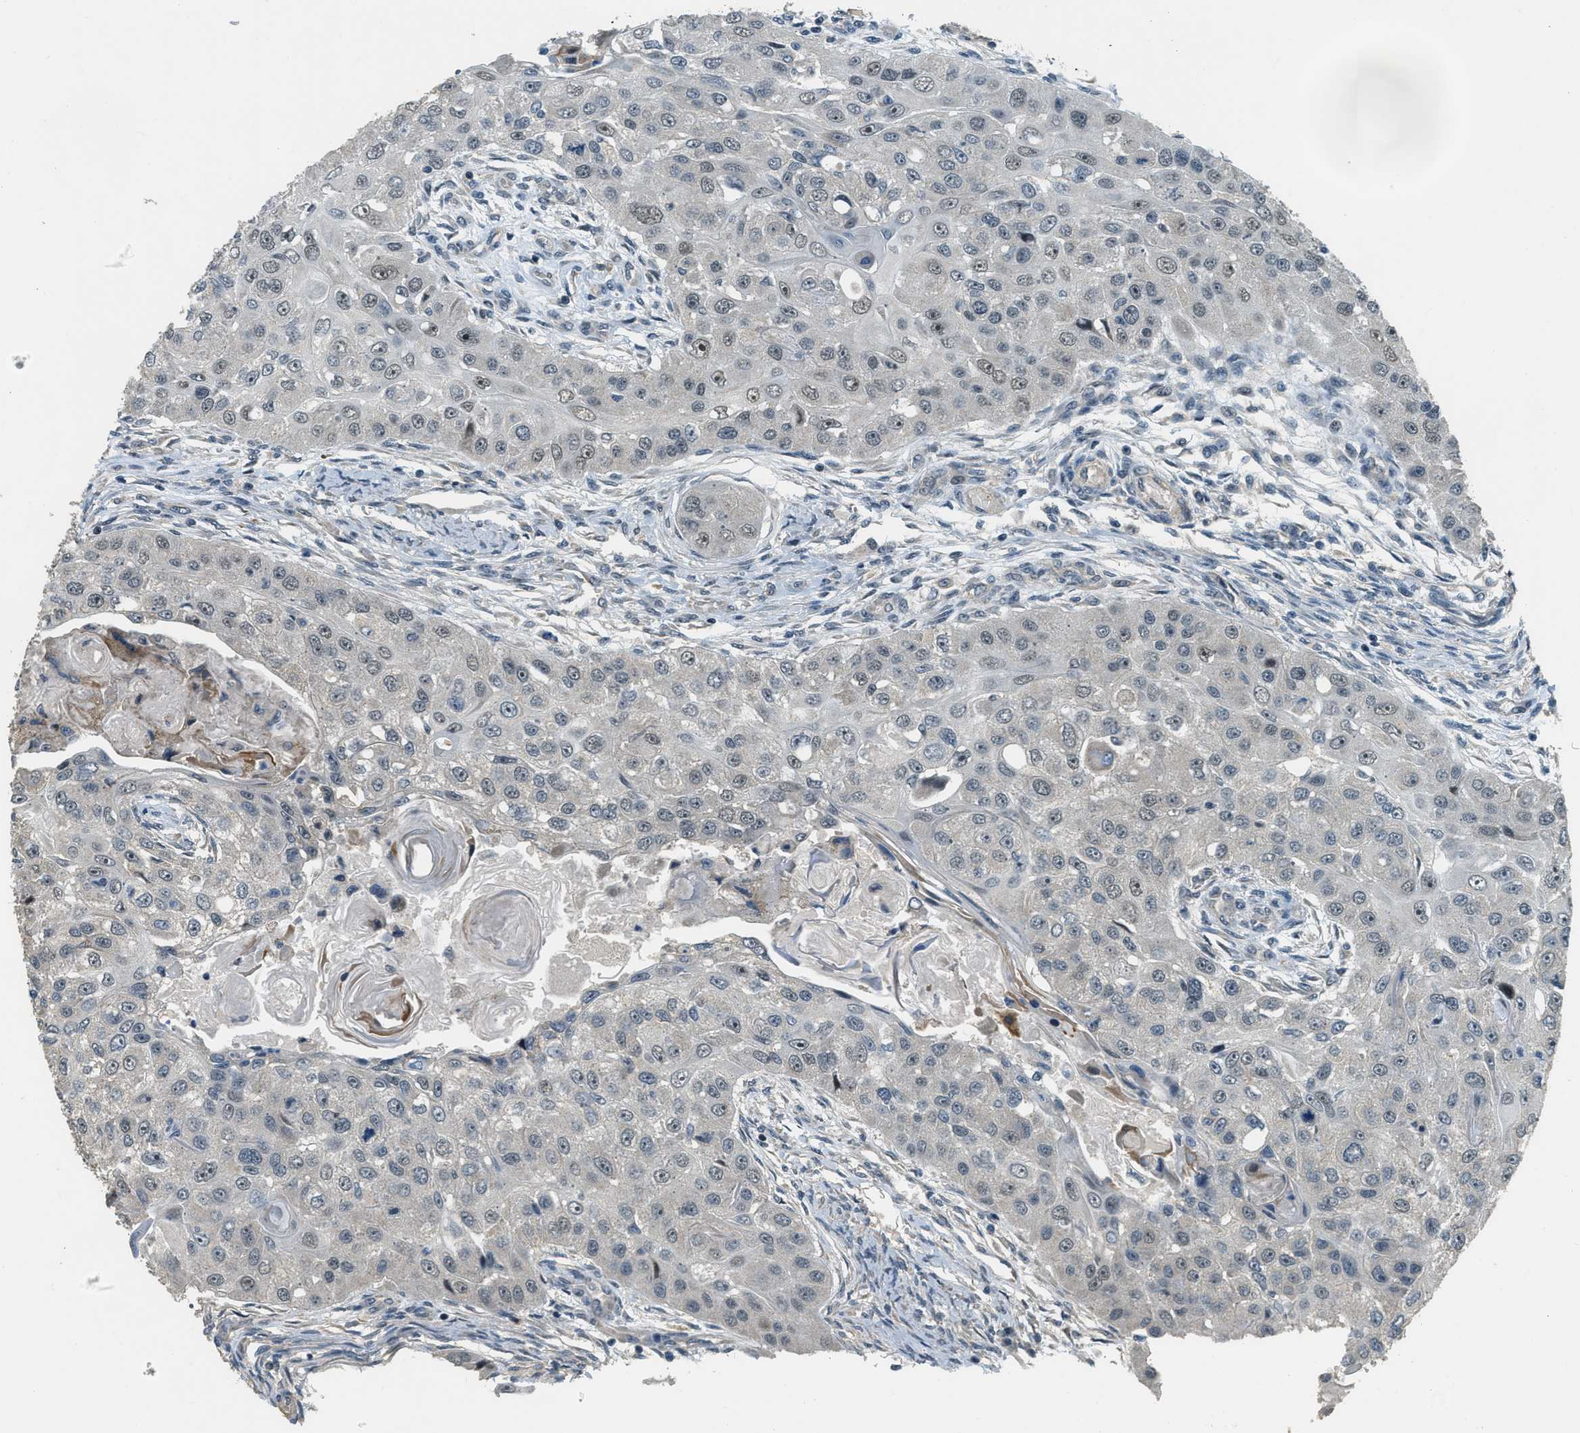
{"staining": {"intensity": "weak", "quantity": "25%-75%", "location": "nuclear"}, "tissue": "head and neck cancer", "cell_type": "Tumor cells", "image_type": "cancer", "snomed": [{"axis": "morphology", "description": "Normal tissue, NOS"}, {"axis": "morphology", "description": "Squamous cell carcinoma, NOS"}, {"axis": "topography", "description": "Skeletal muscle"}, {"axis": "topography", "description": "Head-Neck"}], "caption": "IHC image of human head and neck cancer (squamous cell carcinoma) stained for a protein (brown), which reveals low levels of weak nuclear staining in about 25%-75% of tumor cells.", "gene": "MED21", "patient": {"sex": "male", "age": 51}}